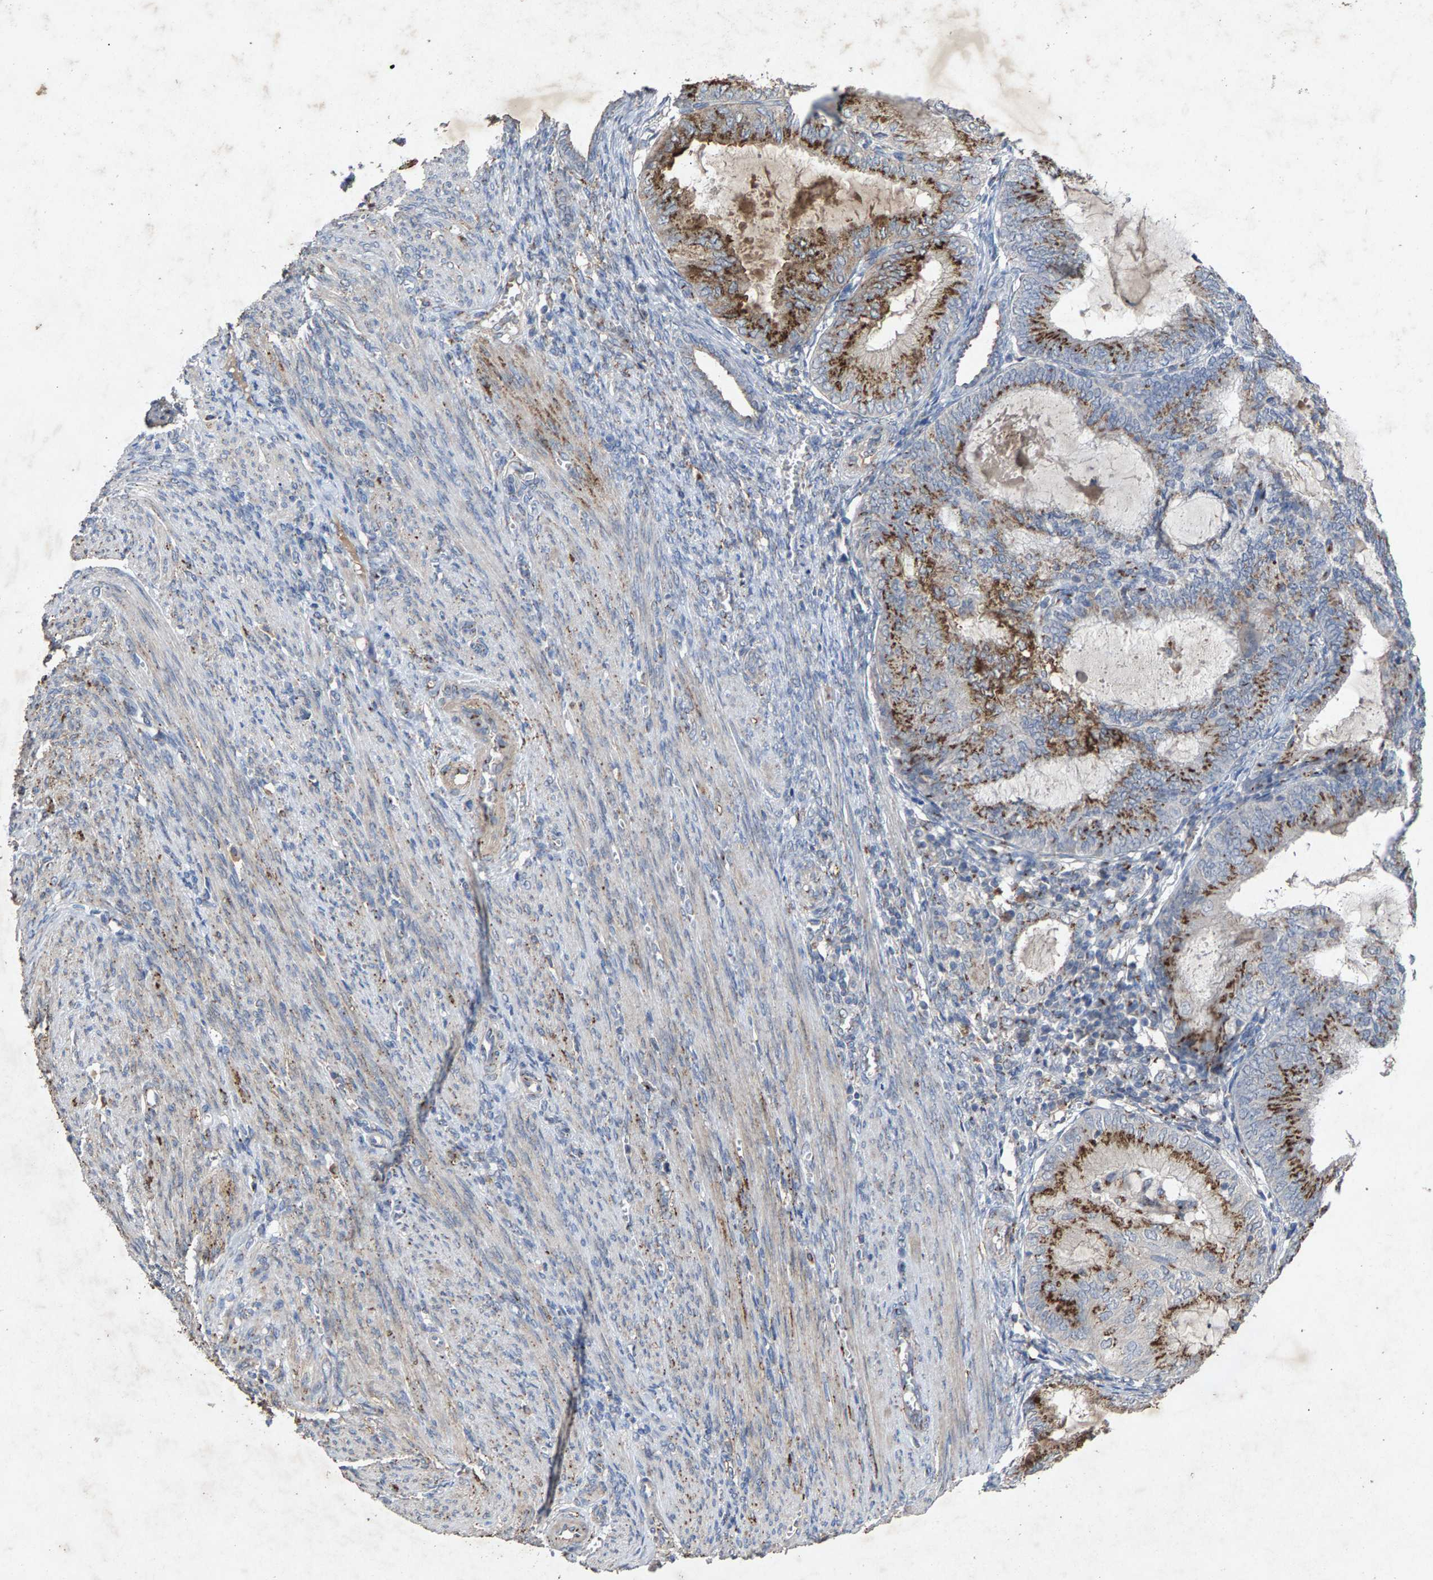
{"staining": {"intensity": "moderate", "quantity": ">75%", "location": "cytoplasmic/membranous"}, "tissue": "endometrial cancer", "cell_type": "Tumor cells", "image_type": "cancer", "snomed": [{"axis": "morphology", "description": "Adenocarcinoma, NOS"}, {"axis": "topography", "description": "Endometrium"}], "caption": "Endometrial cancer (adenocarcinoma) stained with IHC exhibits moderate cytoplasmic/membranous expression in approximately >75% of tumor cells.", "gene": "MAN2A1", "patient": {"sex": "female", "age": 81}}